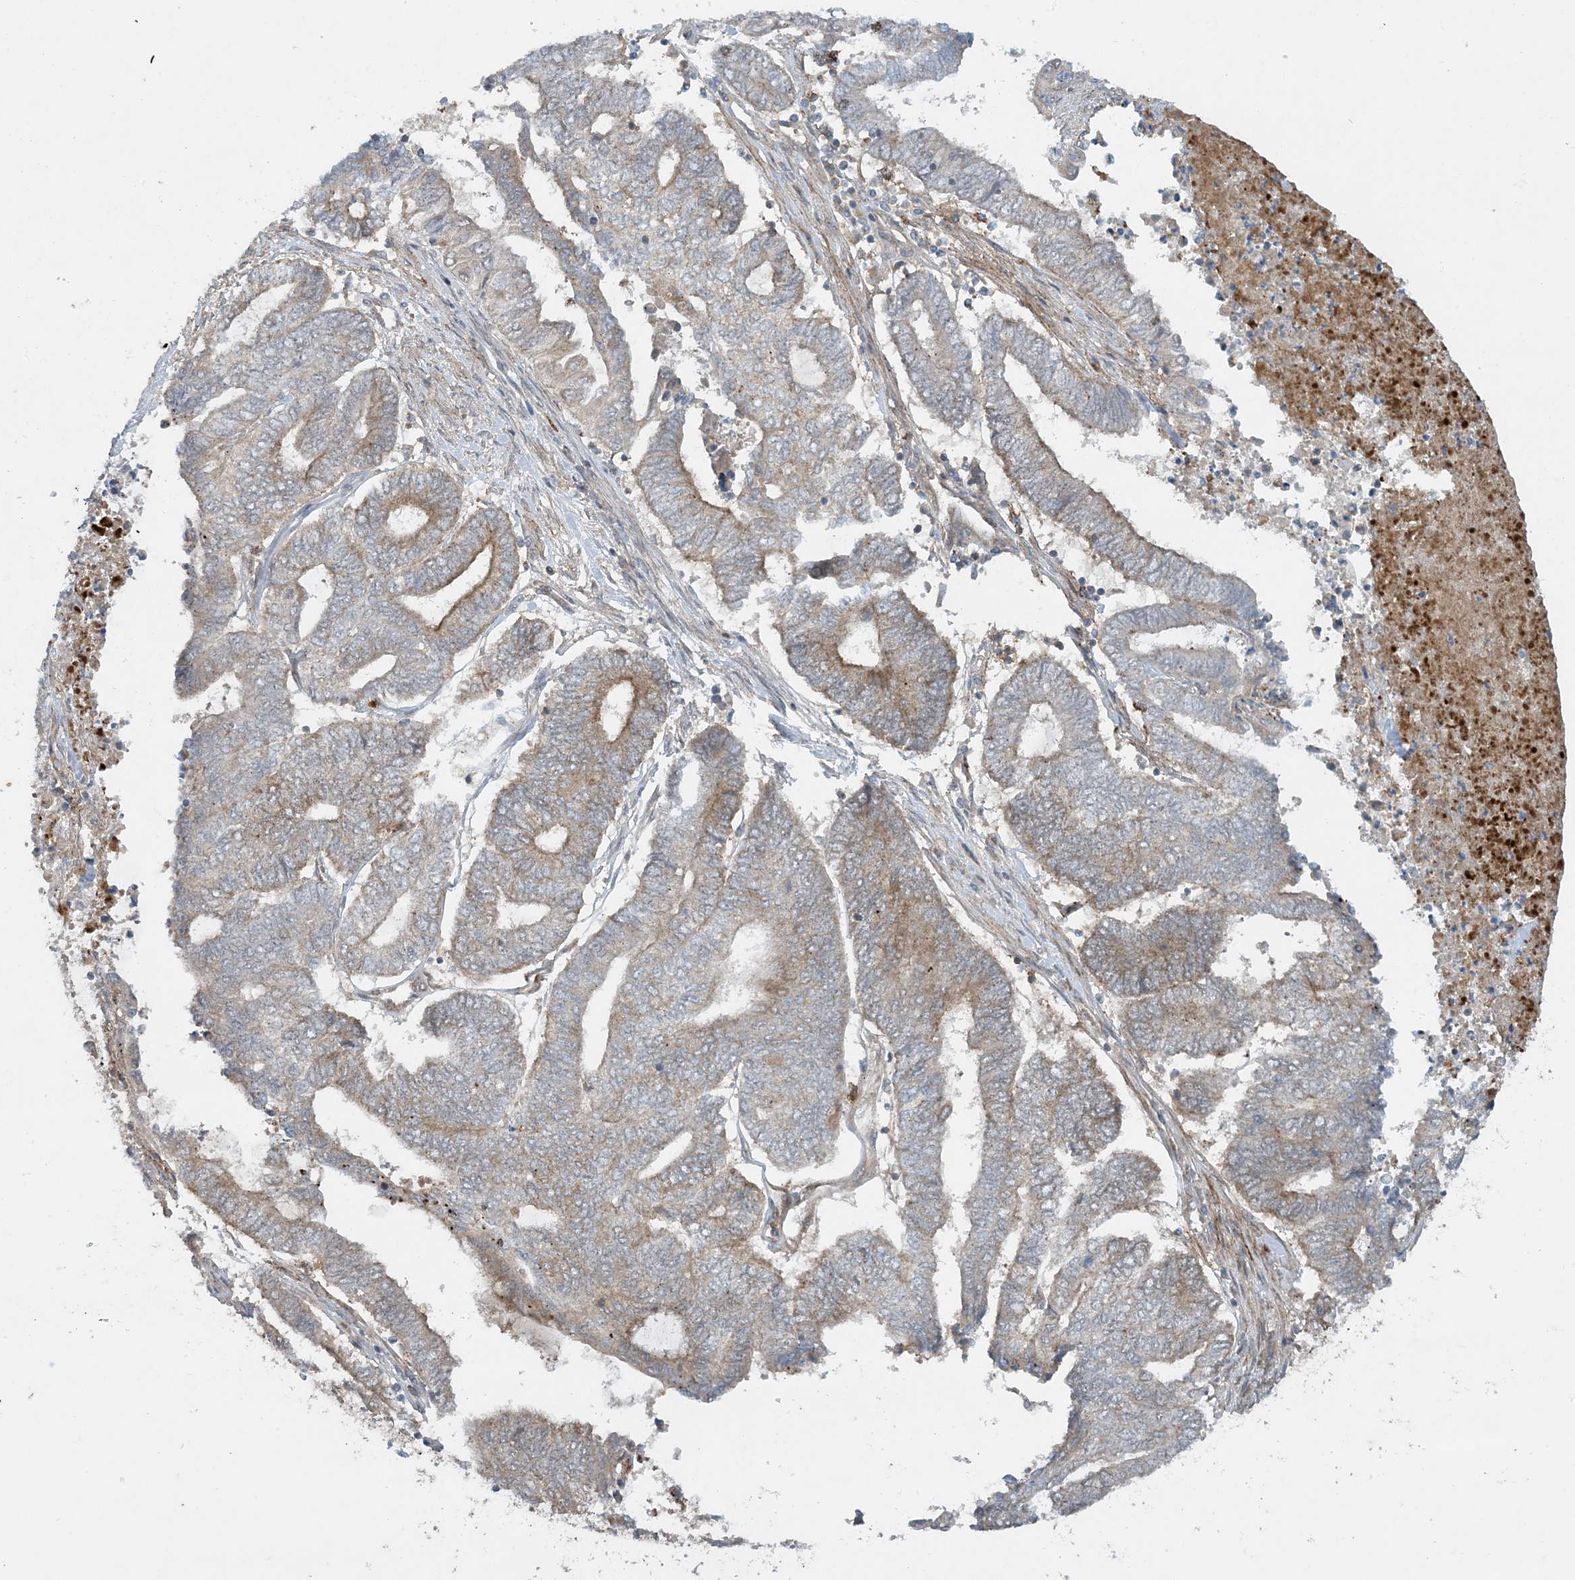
{"staining": {"intensity": "weak", "quantity": "<25%", "location": "cytoplasmic/membranous"}, "tissue": "endometrial cancer", "cell_type": "Tumor cells", "image_type": "cancer", "snomed": [{"axis": "morphology", "description": "Adenocarcinoma, NOS"}, {"axis": "topography", "description": "Uterus"}, {"axis": "topography", "description": "Endometrium"}], "caption": "Immunohistochemical staining of human adenocarcinoma (endometrial) exhibits no significant staining in tumor cells.", "gene": "STAM2", "patient": {"sex": "female", "age": 70}}